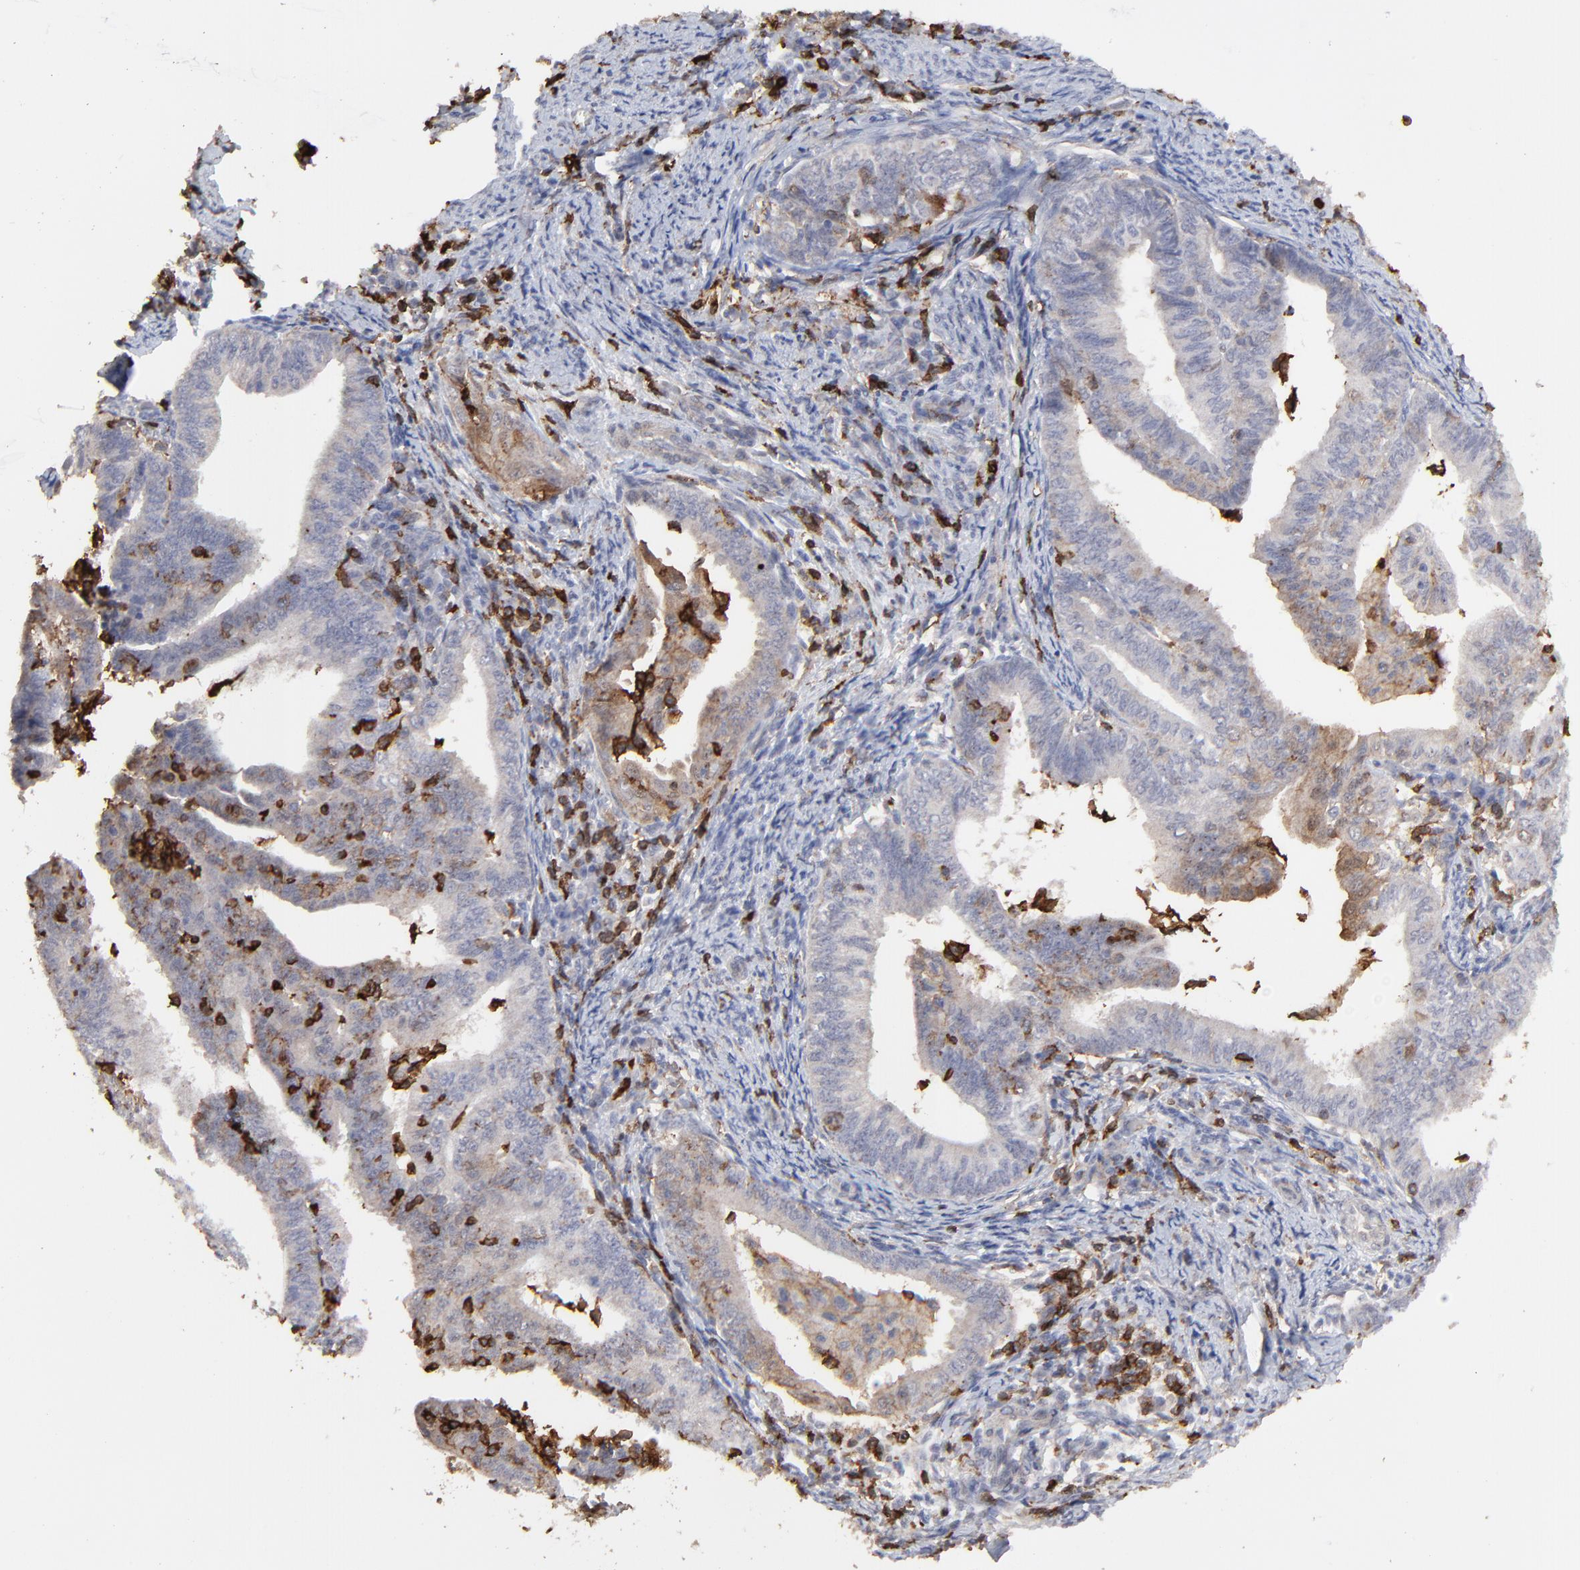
{"staining": {"intensity": "moderate", "quantity": "<25%", "location": "cytoplasmic/membranous"}, "tissue": "endometrial cancer", "cell_type": "Tumor cells", "image_type": "cancer", "snomed": [{"axis": "morphology", "description": "Adenocarcinoma, NOS"}, {"axis": "topography", "description": "Endometrium"}], "caption": "Tumor cells demonstrate low levels of moderate cytoplasmic/membranous positivity in approximately <25% of cells in adenocarcinoma (endometrial).", "gene": "SLC6A14", "patient": {"sex": "female", "age": 66}}